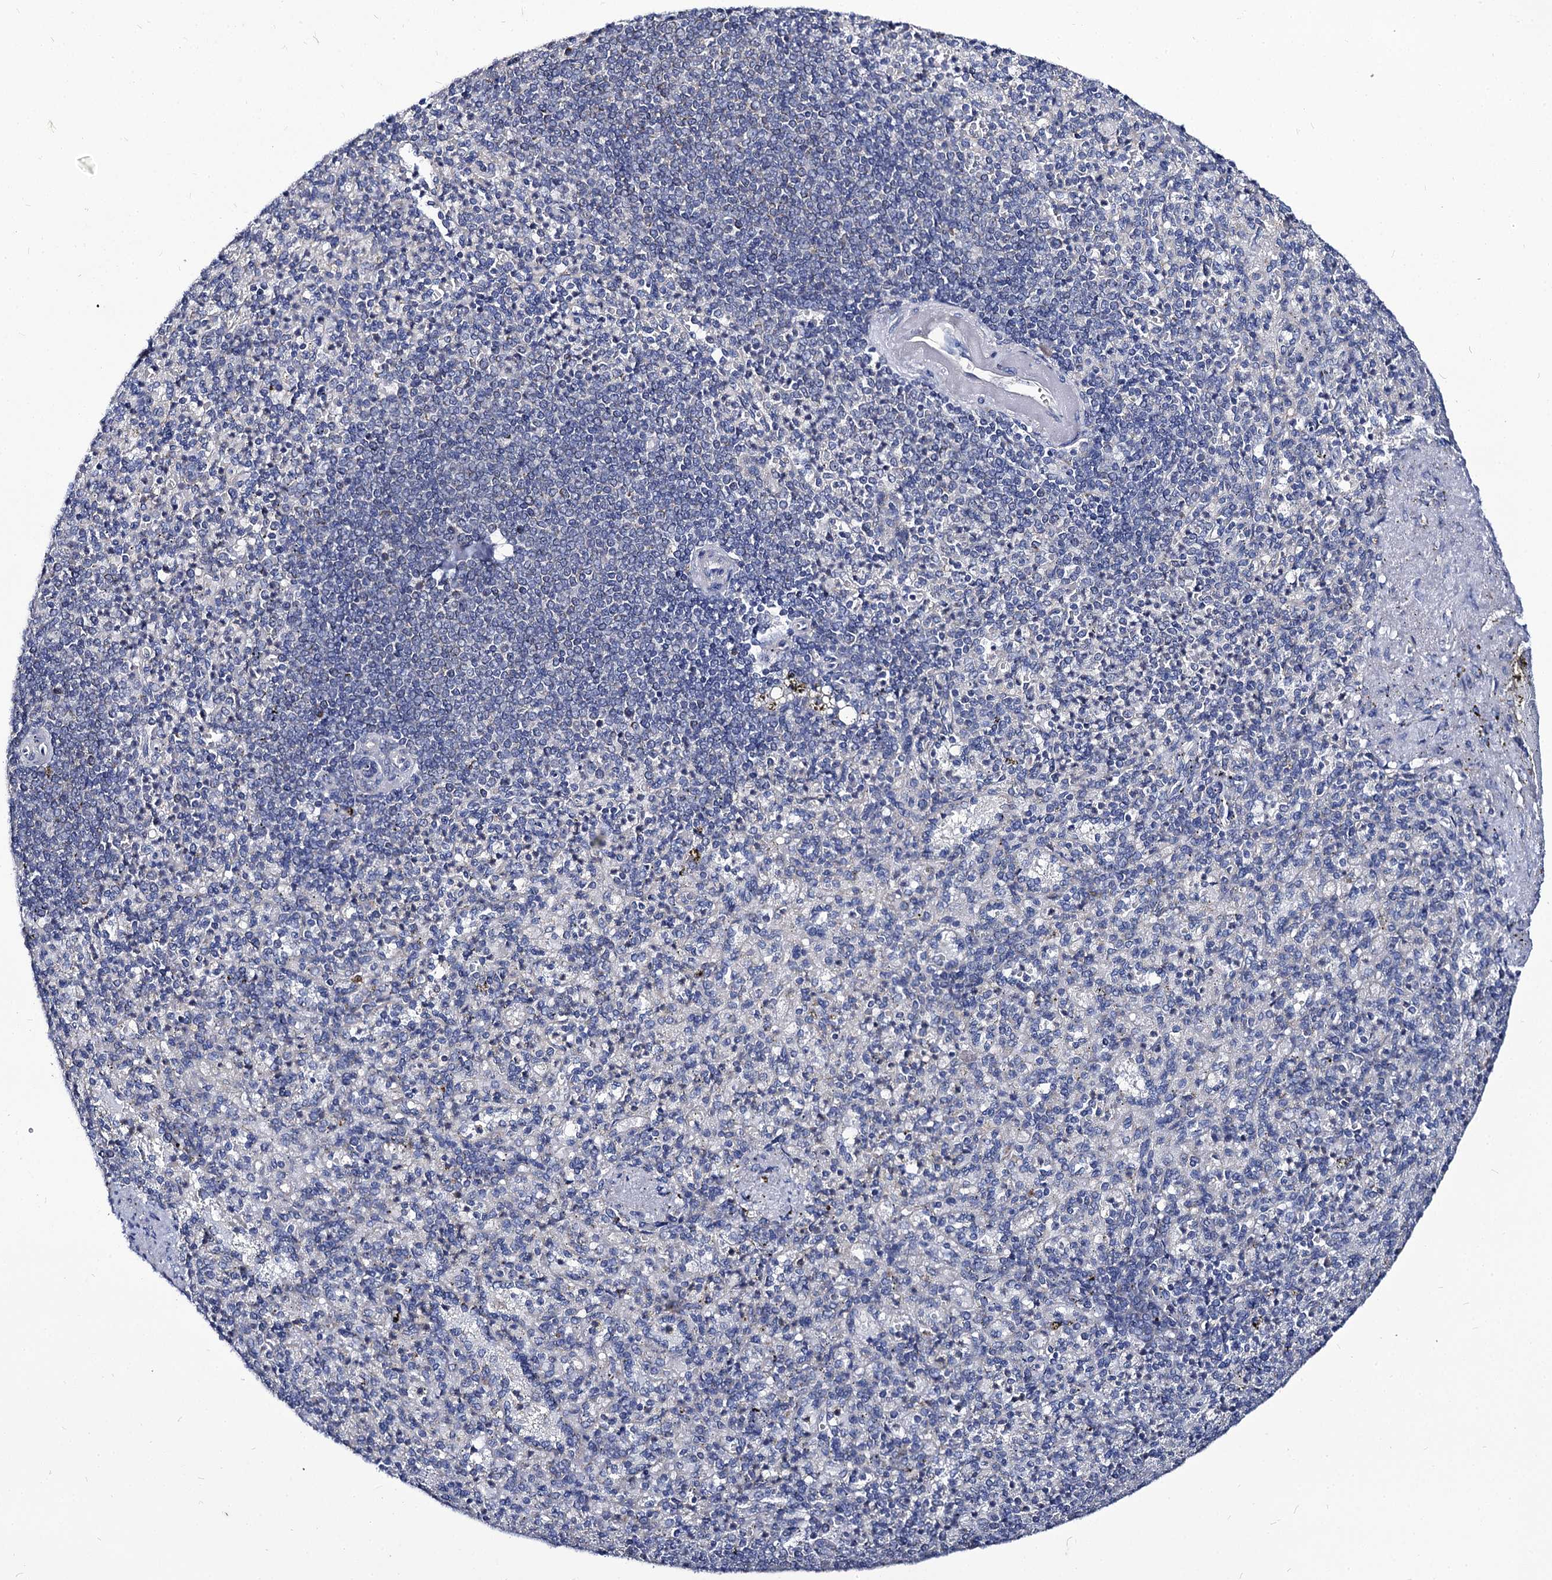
{"staining": {"intensity": "negative", "quantity": "none", "location": "none"}, "tissue": "spleen", "cell_type": "Cells in red pulp", "image_type": "normal", "snomed": [{"axis": "morphology", "description": "Normal tissue, NOS"}, {"axis": "topography", "description": "Spleen"}], "caption": "Protein analysis of benign spleen shows no significant expression in cells in red pulp. (Stains: DAB immunohistochemistry with hematoxylin counter stain, Microscopy: brightfield microscopy at high magnification).", "gene": "PANX2", "patient": {"sex": "female", "age": 74}}